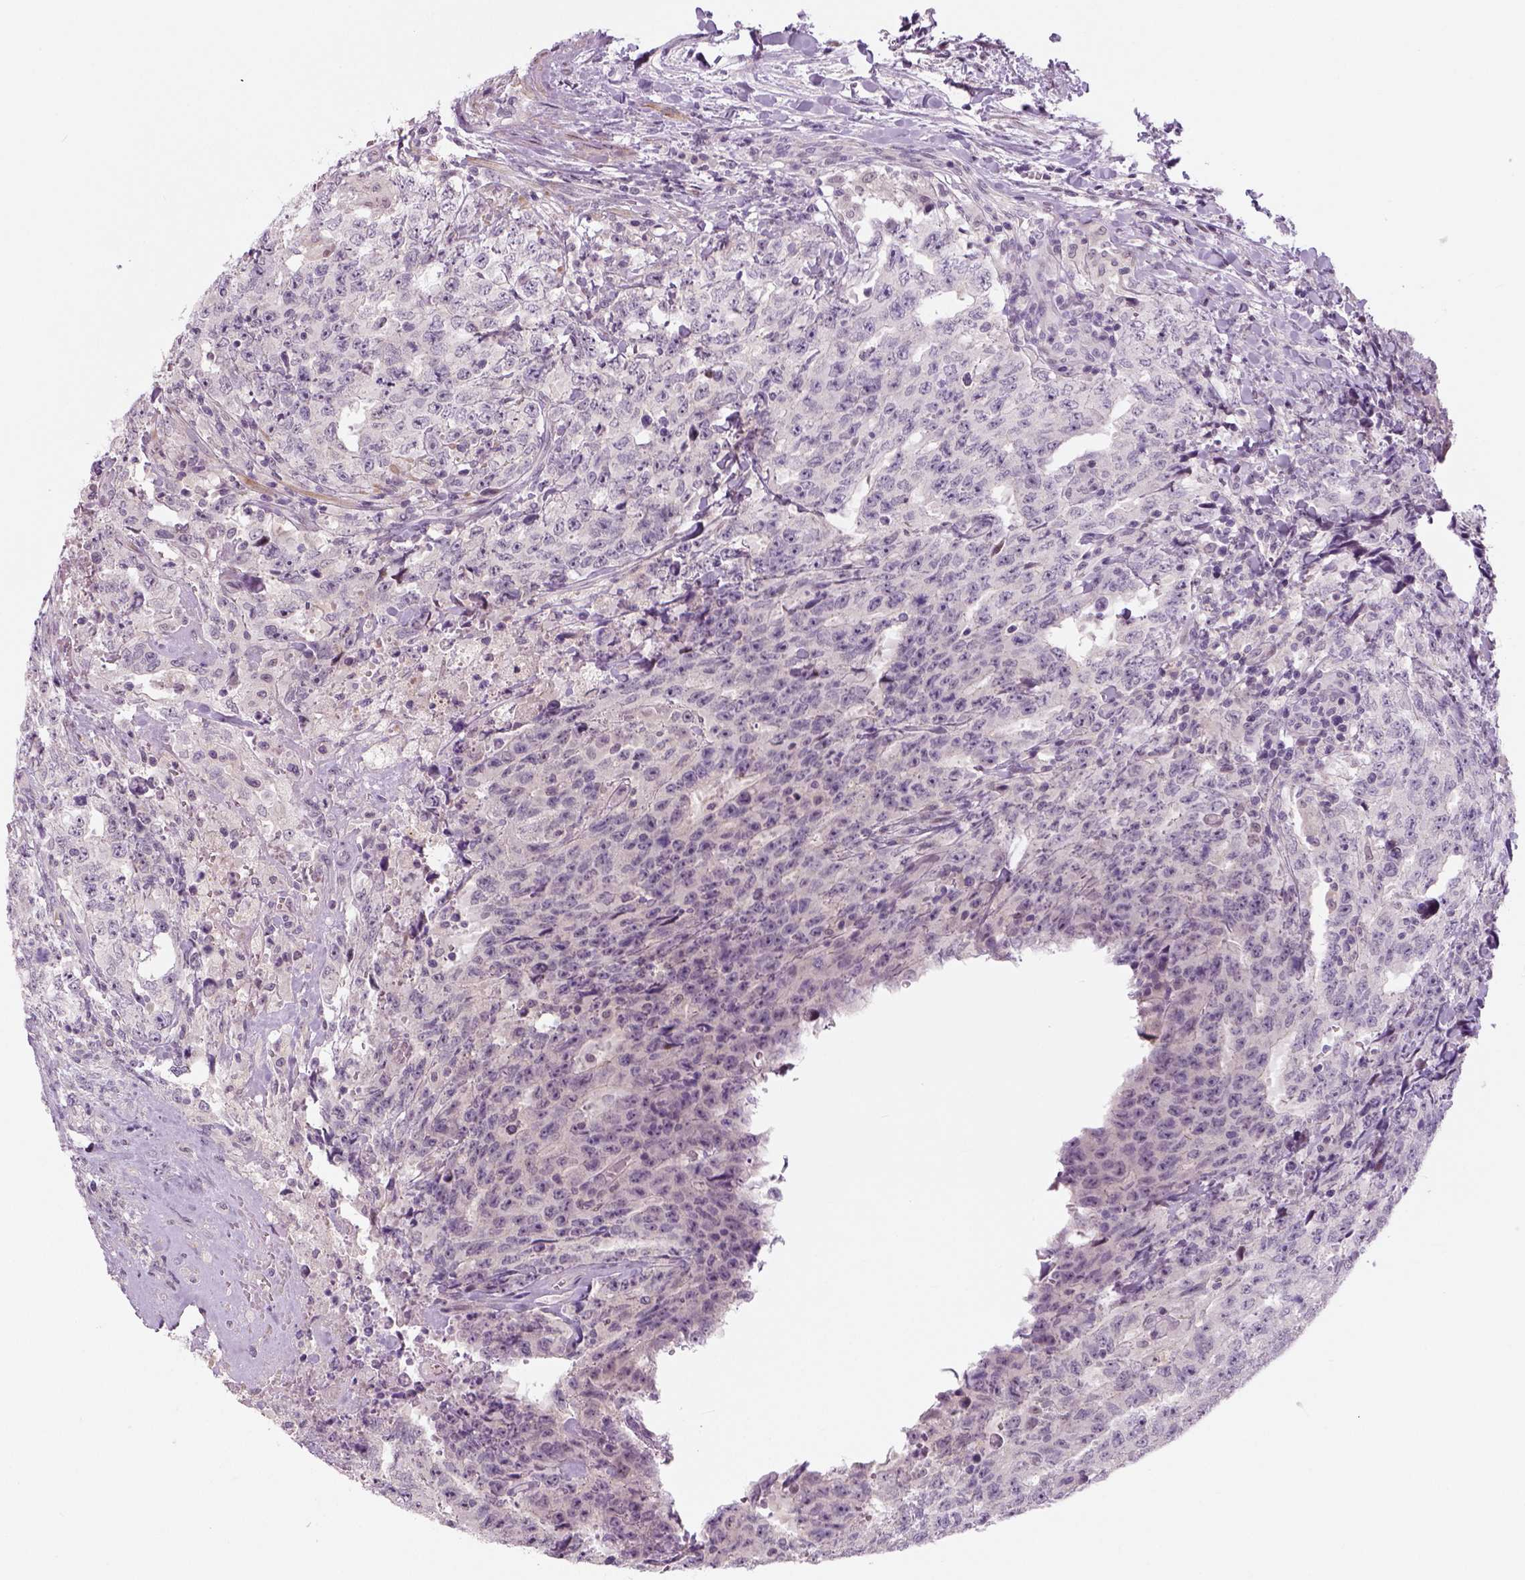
{"staining": {"intensity": "negative", "quantity": "none", "location": "none"}, "tissue": "testis cancer", "cell_type": "Tumor cells", "image_type": "cancer", "snomed": [{"axis": "morphology", "description": "Carcinoma, Embryonal, NOS"}, {"axis": "topography", "description": "Testis"}], "caption": "Tumor cells show no significant positivity in testis cancer. Nuclei are stained in blue.", "gene": "NECAB1", "patient": {"sex": "male", "age": 24}}